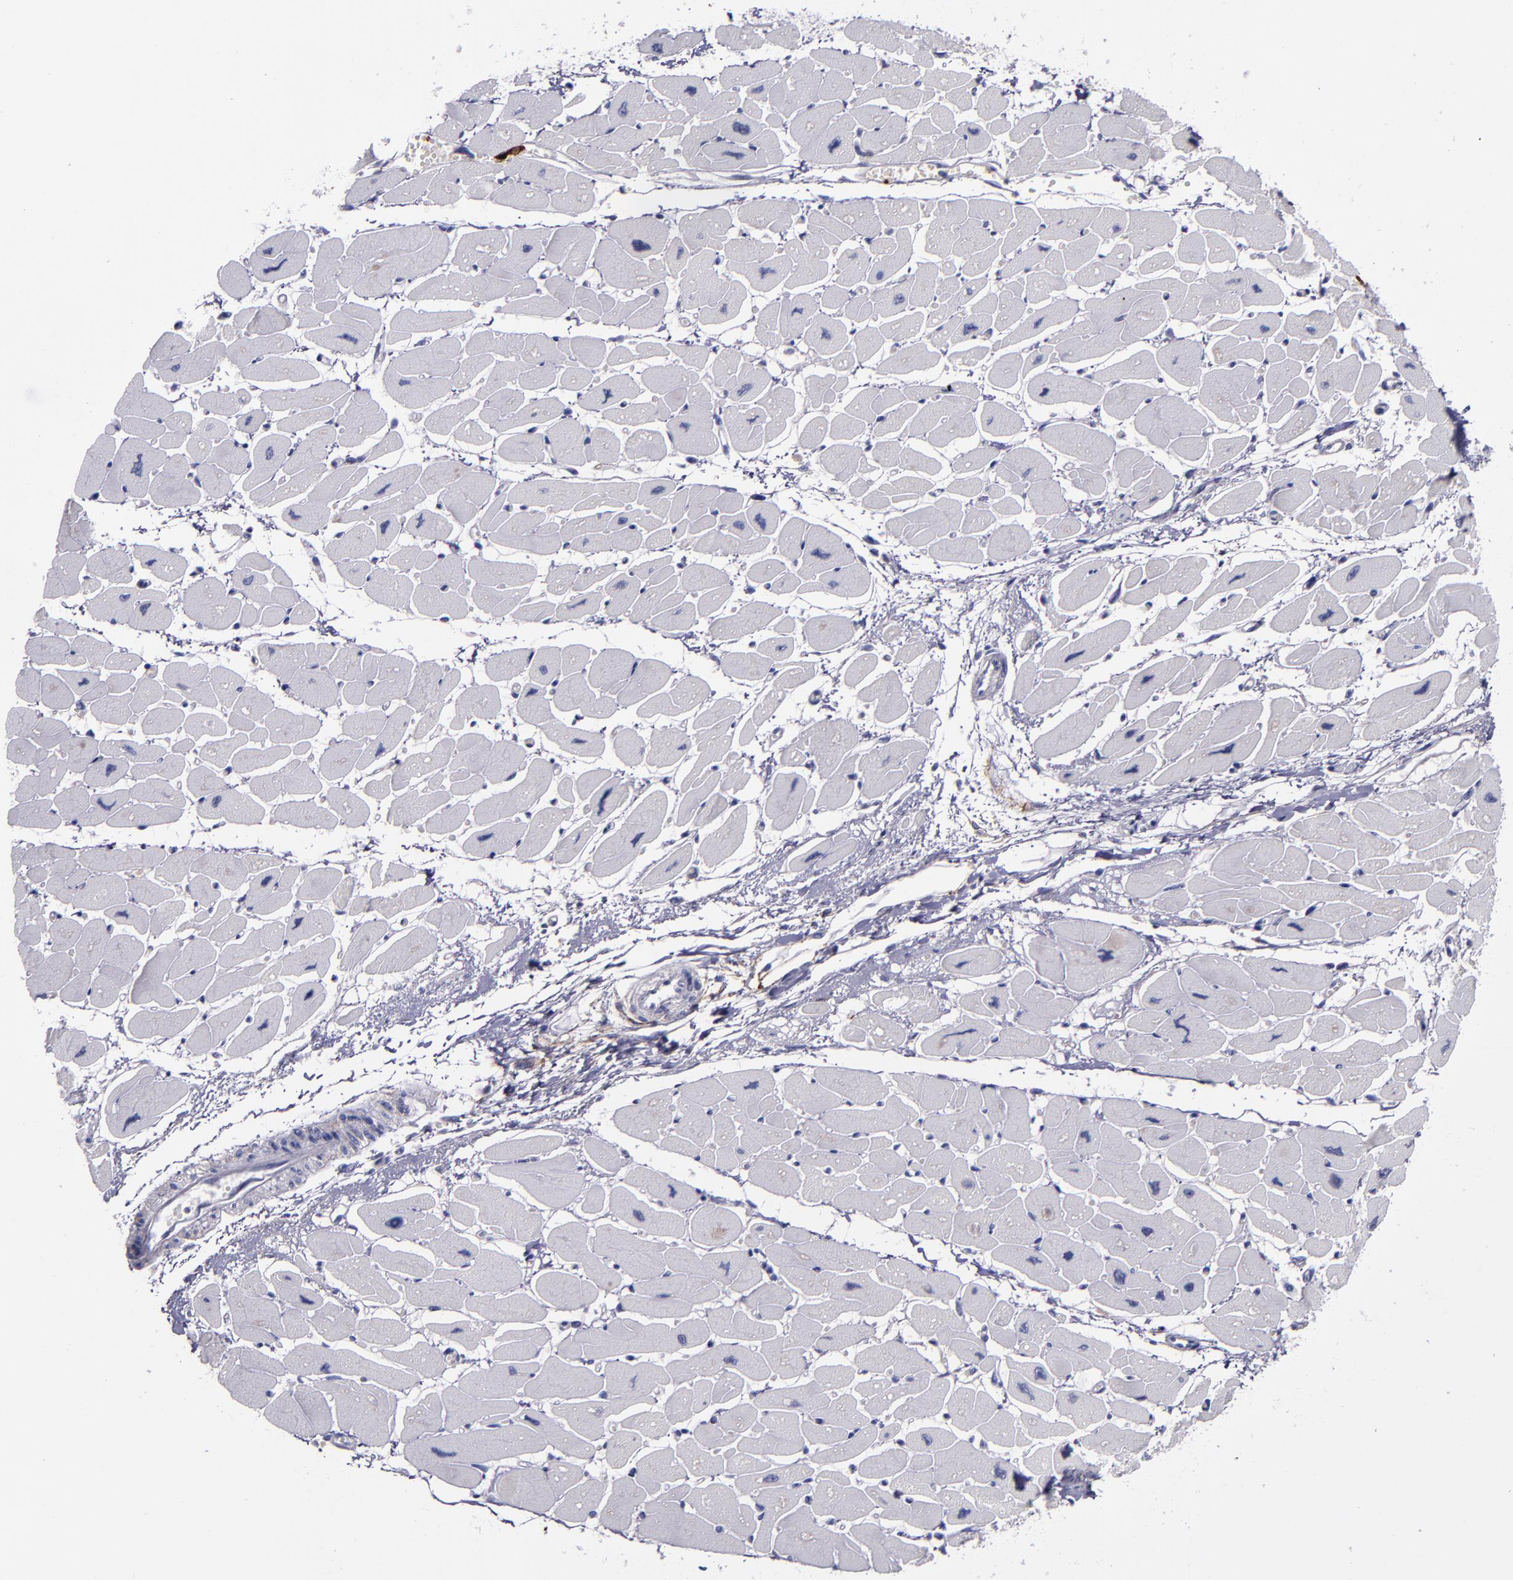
{"staining": {"intensity": "negative", "quantity": "none", "location": "none"}, "tissue": "heart muscle", "cell_type": "Cardiomyocytes", "image_type": "normal", "snomed": [{"axis": "morphology", "description": "Normal tissue, NOS"}, {"axis": "topography", "description": "Heart"}], "caption": "Protein analysis of benign heart muscle demonstrates no significant staining in cardiomyocytes.", "gene": "MFGE8", "patient": {"sex": "female", "age": 54}}